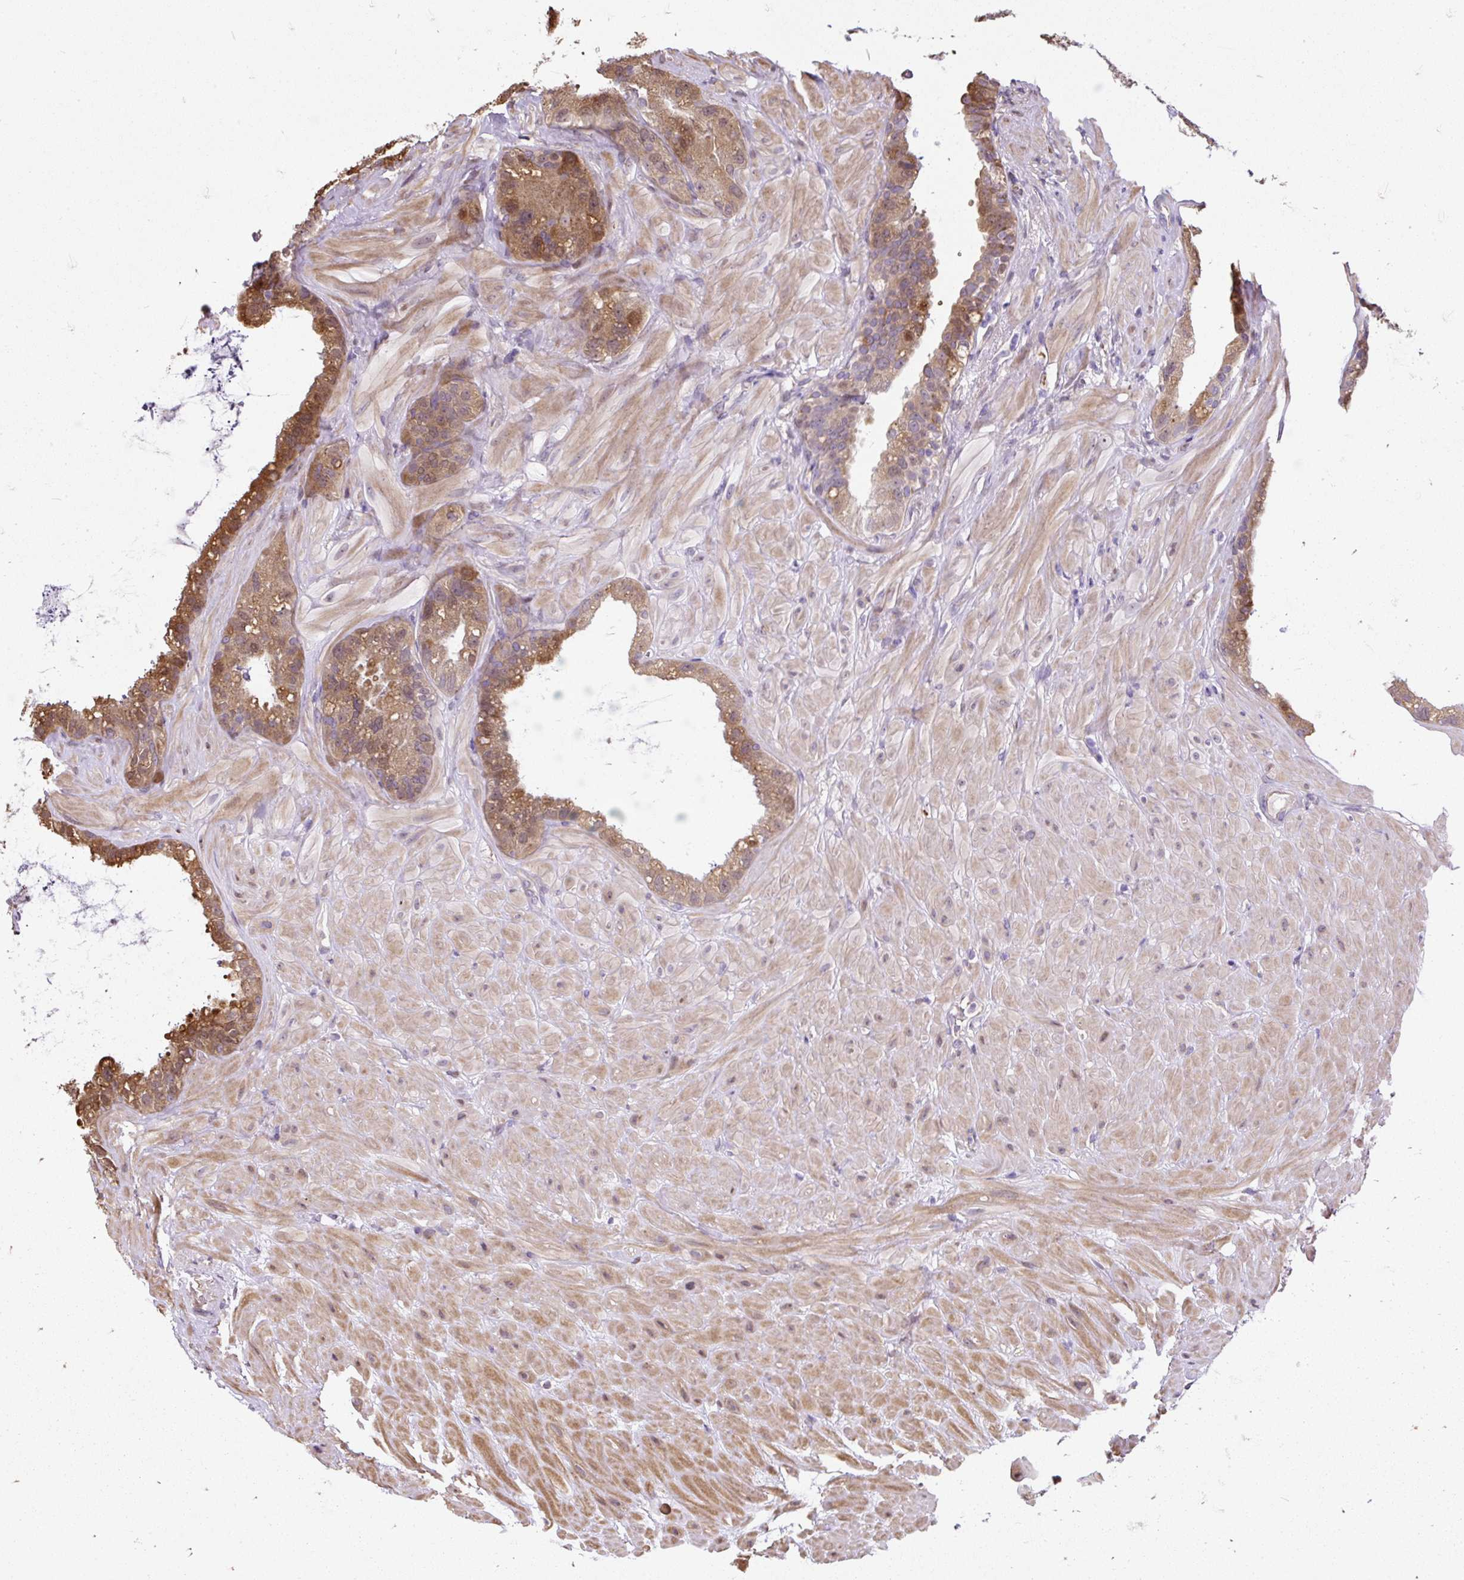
{"staining": {"intensity": "moderate", "quantity": ">75%", "location": "cytoplasmic/membranous"}, "tissue": "seminal vesicle", "cell_type": "Glandular cells", "image_type": "normal", "snomed": [{"axis": "morphology", "description": "Normal tissue, NOS"}, {"axis": "topography", "description": "Seminal veicle"}, {"axis": "topography", "description": "Peripheral nerve tissue"}], "caption": "High-power microscopy captured an IHC image of normal seminal vesicle, revealing moderate cytoplasmic/membranous positivity in approximately >75% of glandular cells.", "gene": "PUS7L", "patient": {"sex": "male", "age": 76}}